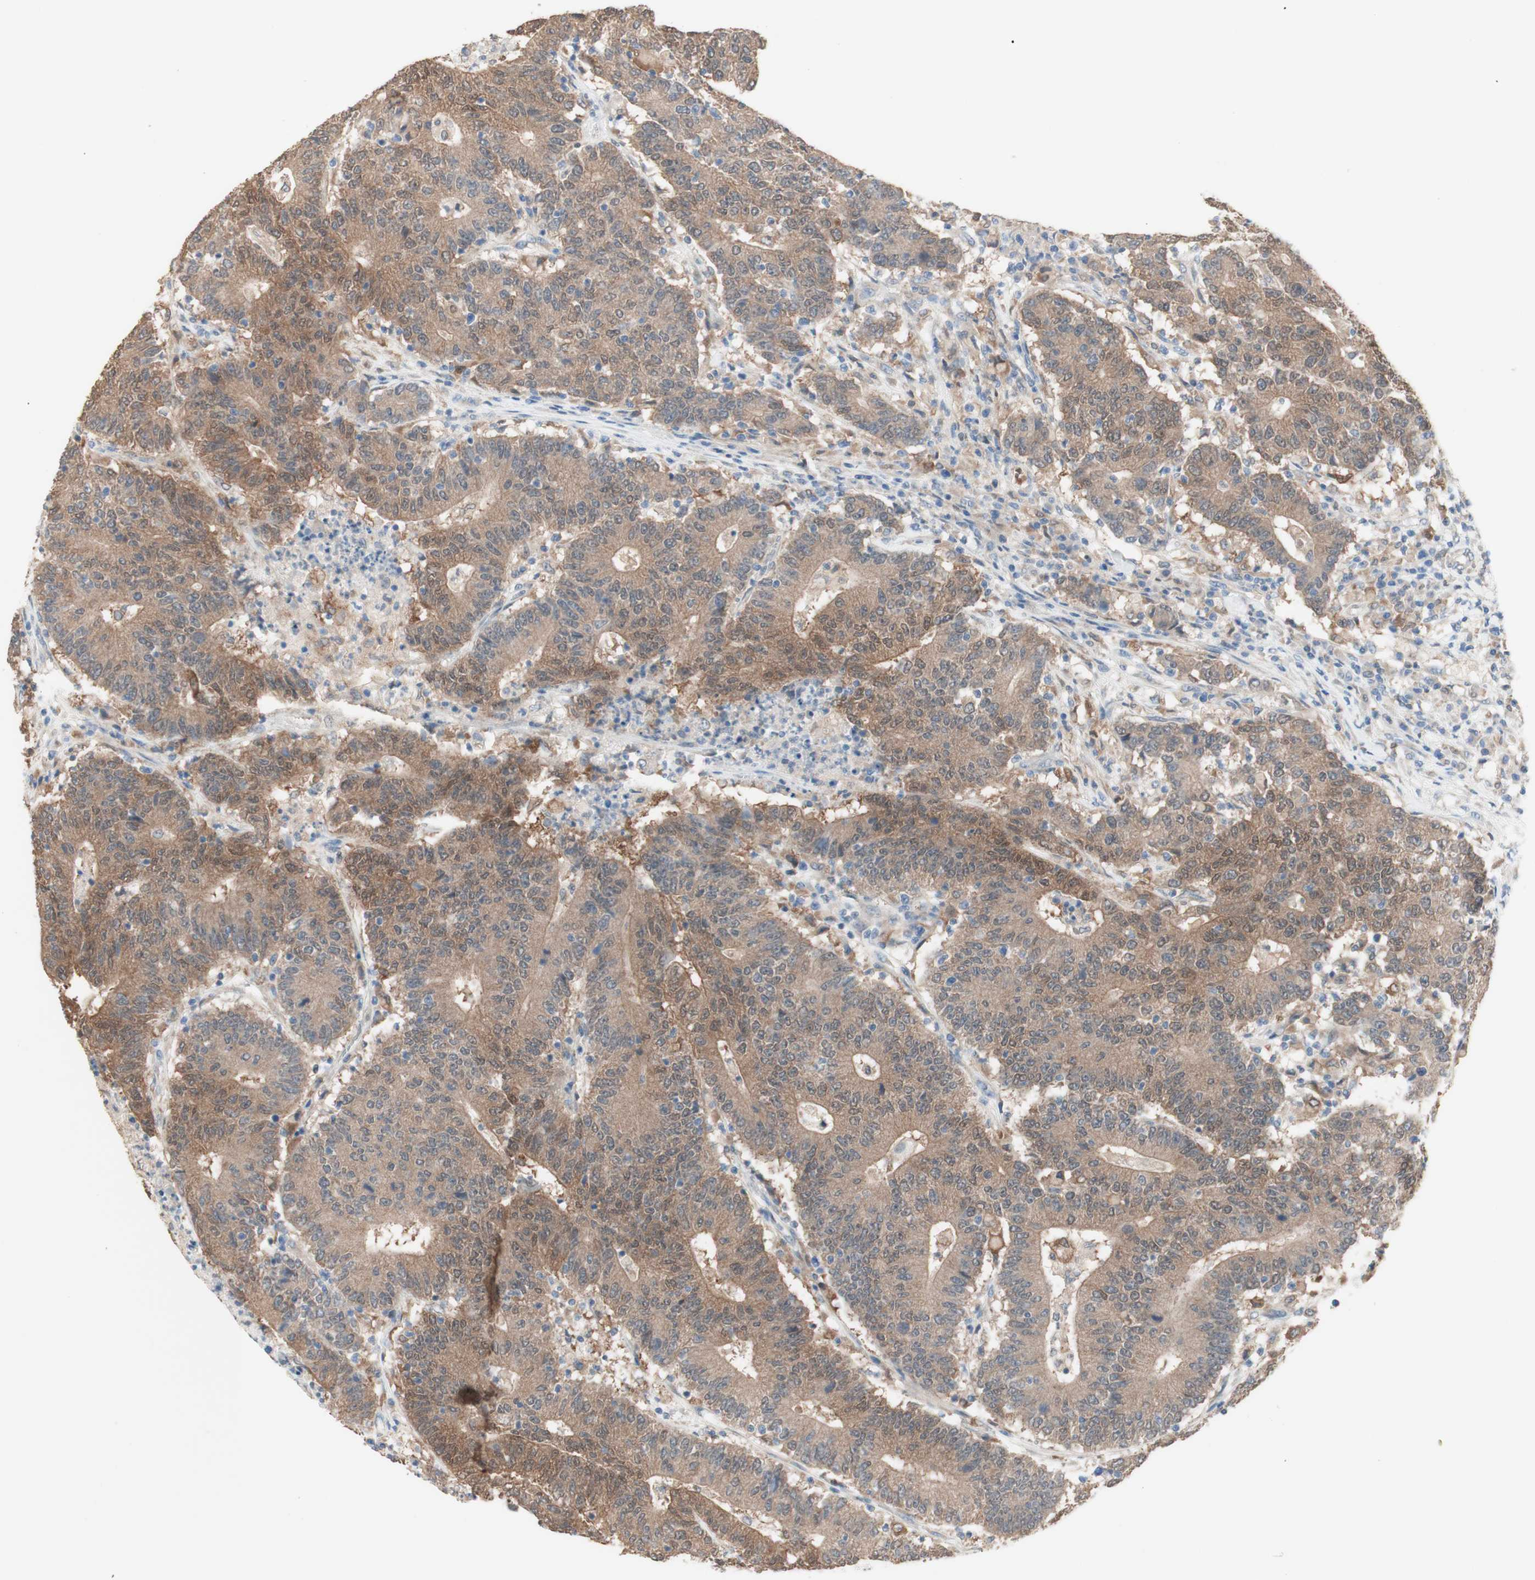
{"staining": {"intensity": "moderate", "quantity": ">75%", "location": "cytoplasmic/membranous"}, "tissue": "colorectal cancer", "cell_type": "Tumor cells", "image_type": "cancer", "snomed": [{"axis": "morphology", "description": "Normal tissue, NOS"}, {"axis": "morphology", "description": "Adenocarcinoma, NOS"}, {"axis": "topography", "description": "Colon"}], "caption": "Immunohistochemical staining of human colorectal cancer (adenocarcinoma) exhibits moderate cytoplasmic/membranous protein positivity in approximately >75% of tumor cells.", "gene": "COMT", "patient": {"sex": "female", "age": 75}}